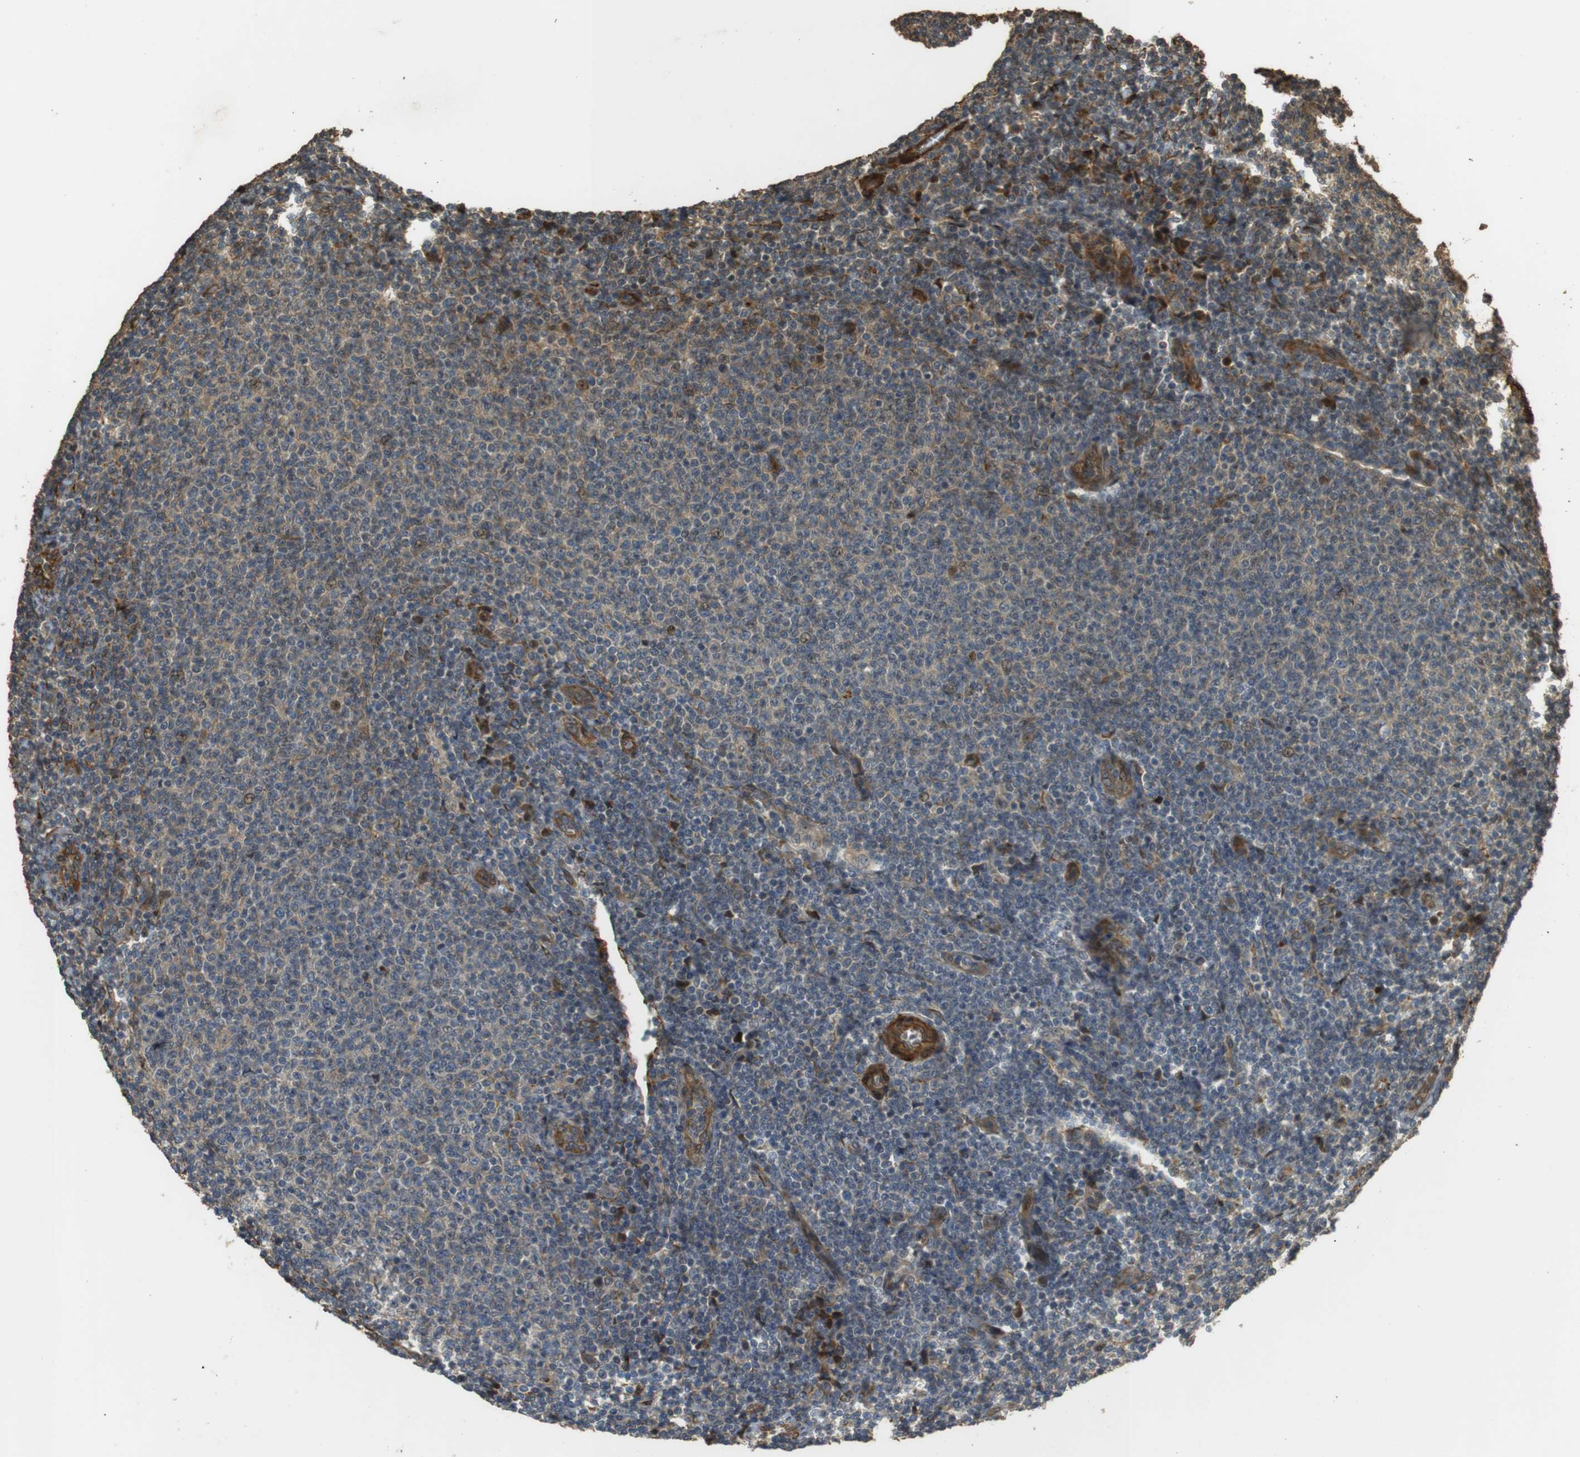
{"staining": {"intensity": "moderate", "quantity": "<25%", "location": "cytoplasmic/membranous"}, "tissue": "lymphoma", "cell_type": "Tumor cells", "image_type": "cancer", "snomed": [{"axis": "morphology", "description": "Malignant lymphoma, non-Hodgkin's type, Low grade"}, {"axis": "topography", "description": "Lymph node"}], "caption": "Lymphoma tissue shows moderate cytoplasmic/membranous expression in approximately <25% of tumor cells, visualized by immunohistochemistry.", "gene": "MSRB3", "patient": {"sex": "male", "age": 66}}